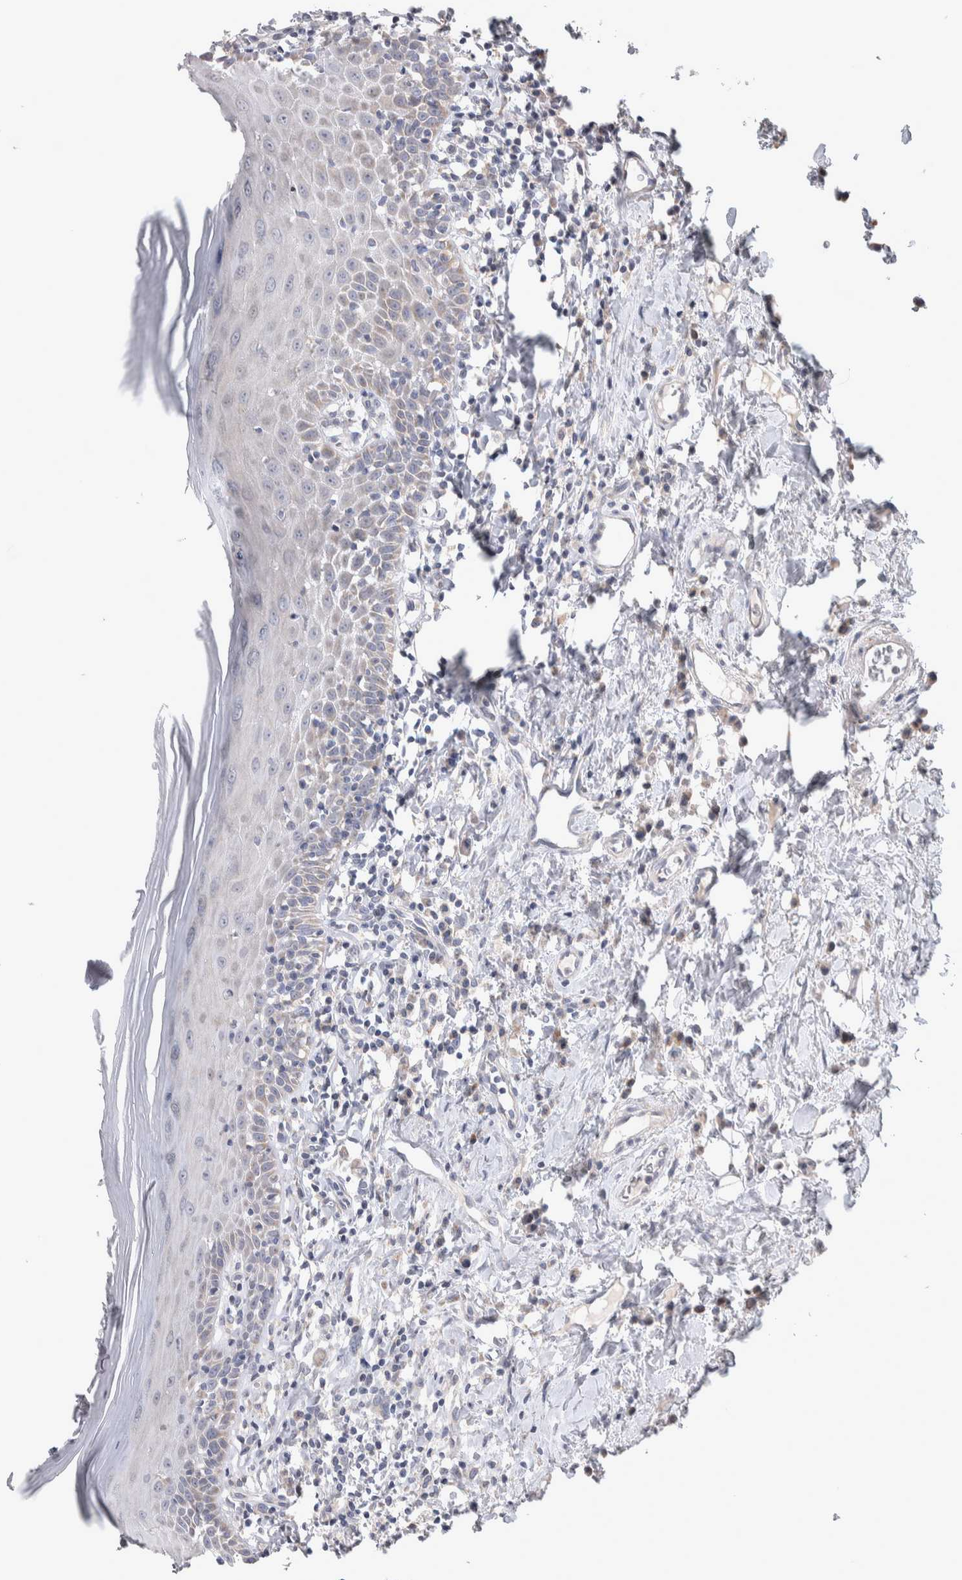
{"staining": {"intensity": "weak", "quantity": "<25%", "location": "cytoplasmic/membranous"}, "tissue": "oral mucosa", "cell_type": "Squamous epithelial cells", "image_type": "normal", "snomed": [{"axis": "morphology", "description": "Normal tissue, NOS"}, {"axis": "topography", "description": "Oral tissue"}], "caption": "This is an immunohistochemistry (IHC) photomicrograph of benign human oral mucosa. There is no staining in squamous epithelial cells.", "gene": "SCO1", "patient": {"sex": "male", "age": 82}}